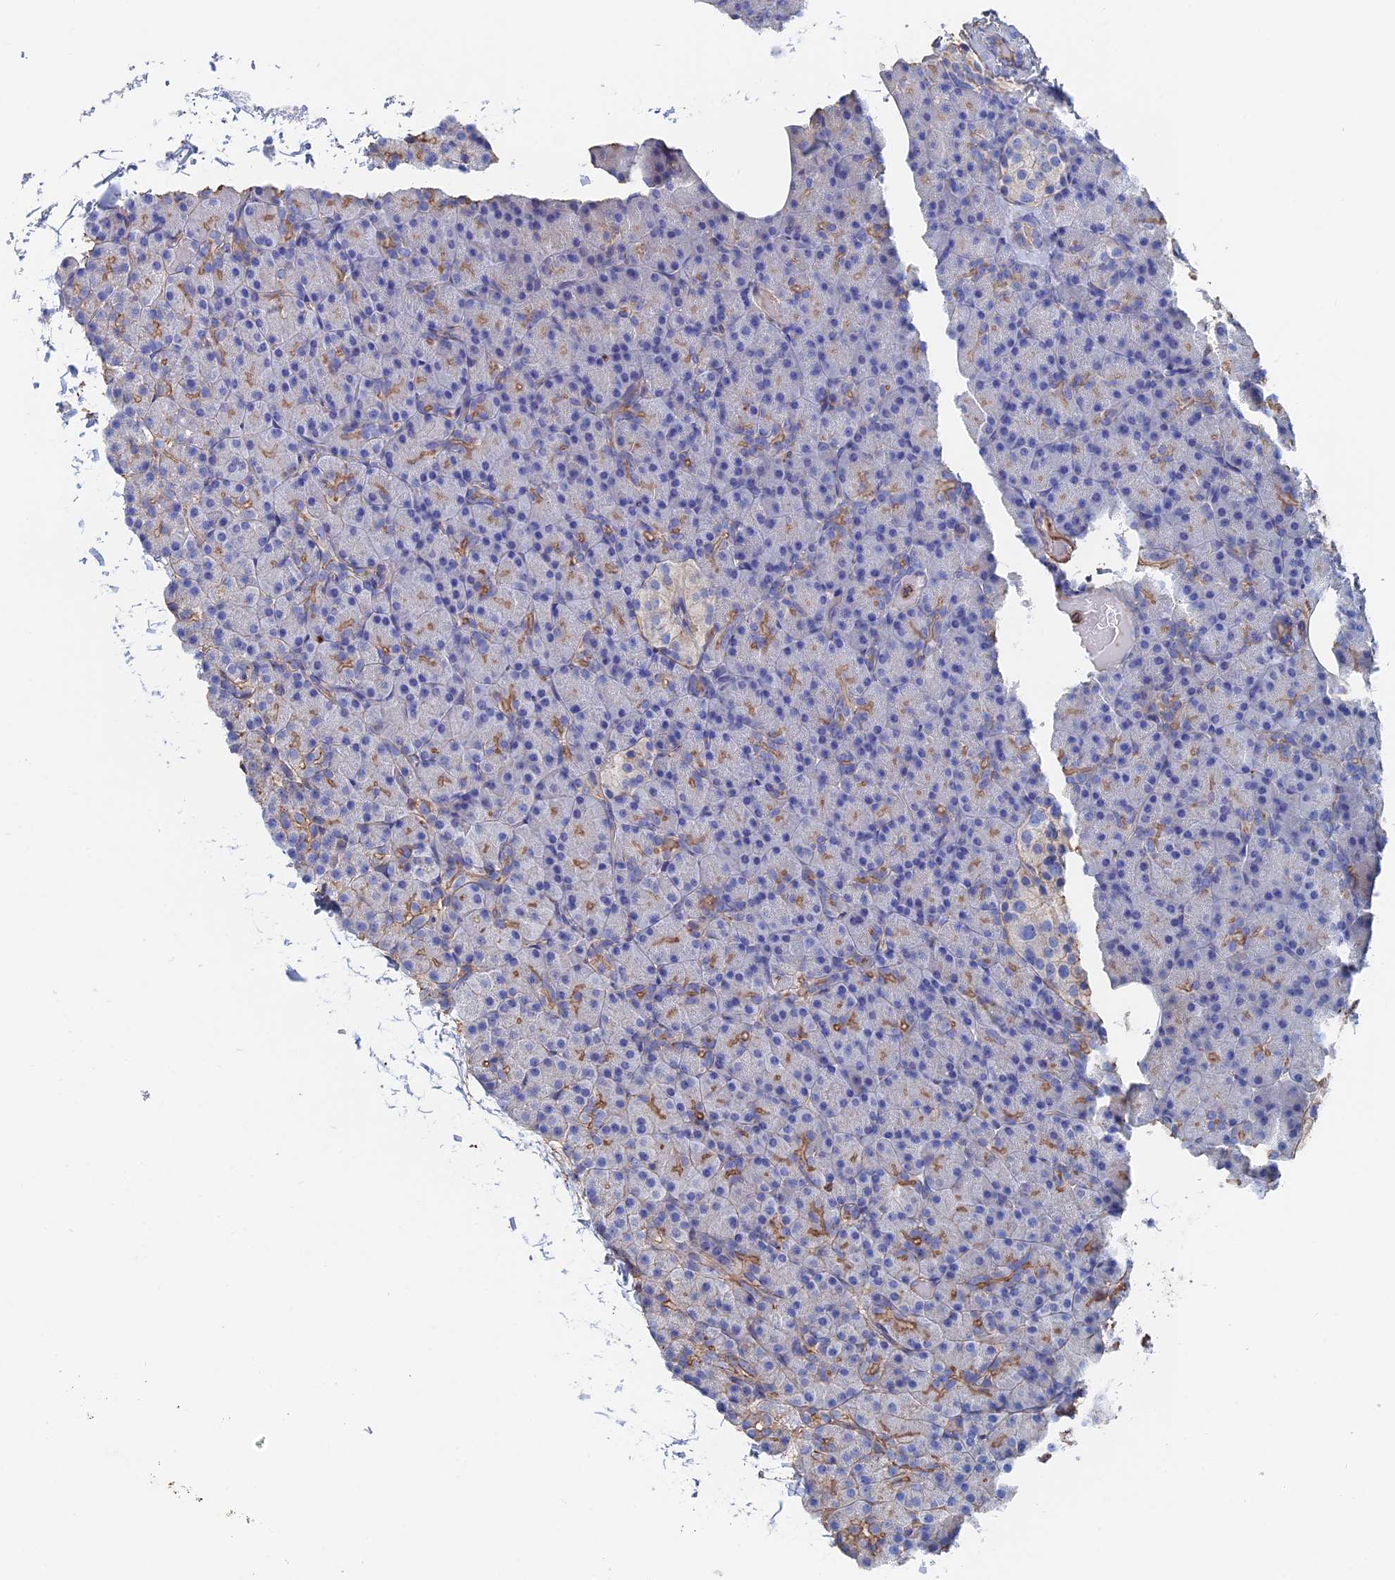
{"staining": {"intensity": "moderate", "quantity": "<25%", "location": "cytoplasmic/membranous"}, "tissue": "pancreas", "cell_type": "Exocrine glandular cells", "image_type": "normal", "snomed": [{"axis": "morphology", "description": "Normal tissue, NOS"}, {"axis": "topography", "description": "Pancreas"}], "caption": "A micrograph showing moderate cytoplasmic/membranous positivity in approximately <25% of exocrine glandular cells in benign pancreas, as visualized by brown immunohistochemical staining.", "gene": "STRA6", "patient": {"sex": "female", "age": 43}}